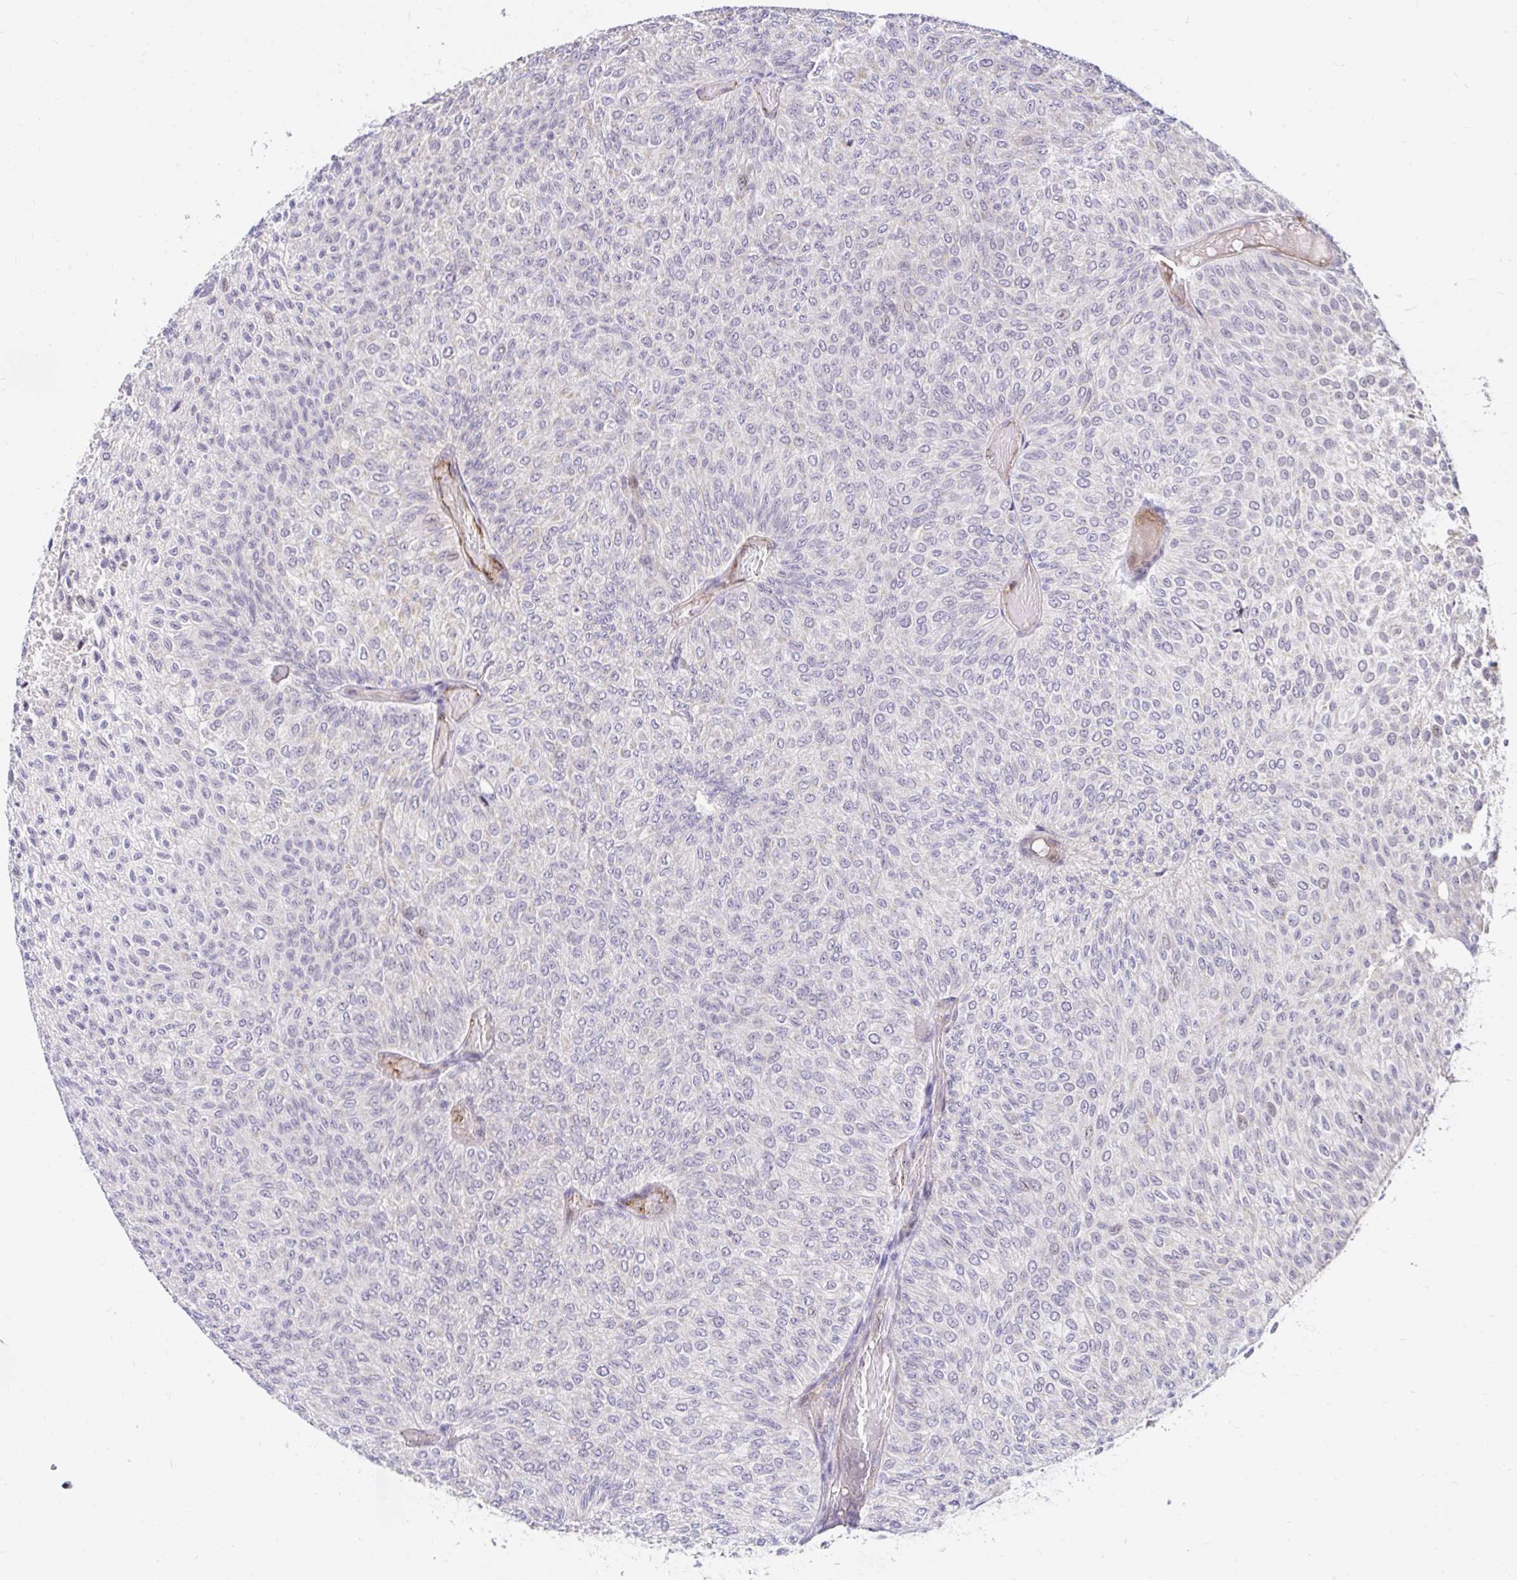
{"staining": {"intensity": "negative", "quantity": "none", "location": "none"}, "tissue": "urothelial cancer", "cell_type": "Tumor cells", "image_type": "cancer", "snomed": [{"axis": "morphology", "description": "Urothelial carcinoma, Low grade"}, {"axis": "topography", "description": "Urinary bladder"}], "caption": "Tumor cells are negative for brown protein staining in urothelial carcinoma (low-grade).", "gene": "GUCY1A1", "patient": {"sex": "male", "age": 78}}